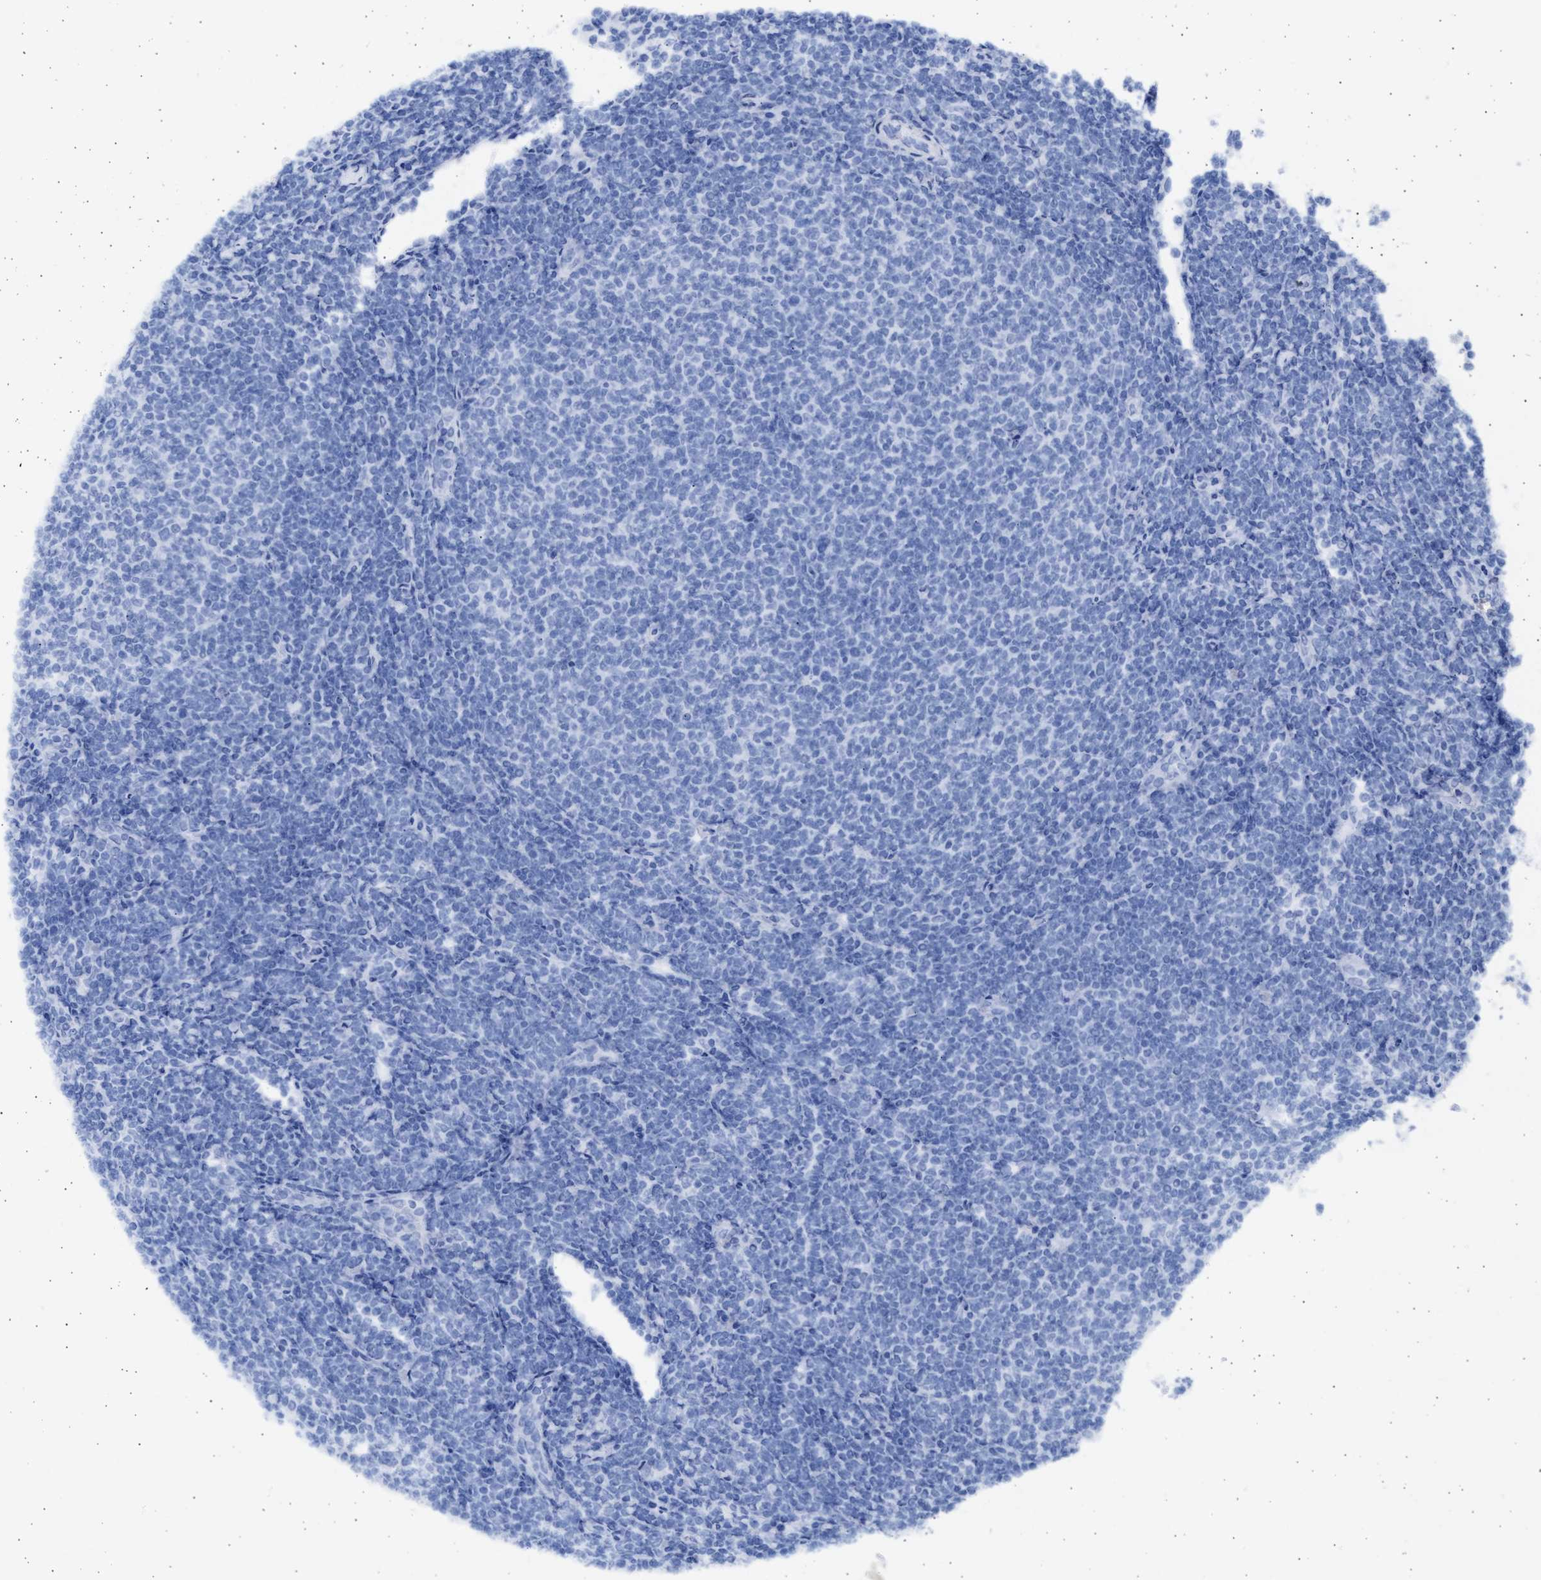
{"staining": {"intensity": "negative", "quantity": "none", "location": "none"}, "tissue": "lymphoma", "cell_type": "Tumor cells", "image_type": "cancer", "snomed": [{"axis": "morphology", "description": "Malignant lymphoma, non-Hodgkin's type, Low grade"}, {"axis": "topography", "description": "Lymph node"}], "caption": "The micrograph shows no significant staining in tumor cells of lymphoma.", "gene": "ALDOC", "patient": {"sex": "male", "age": 66}}